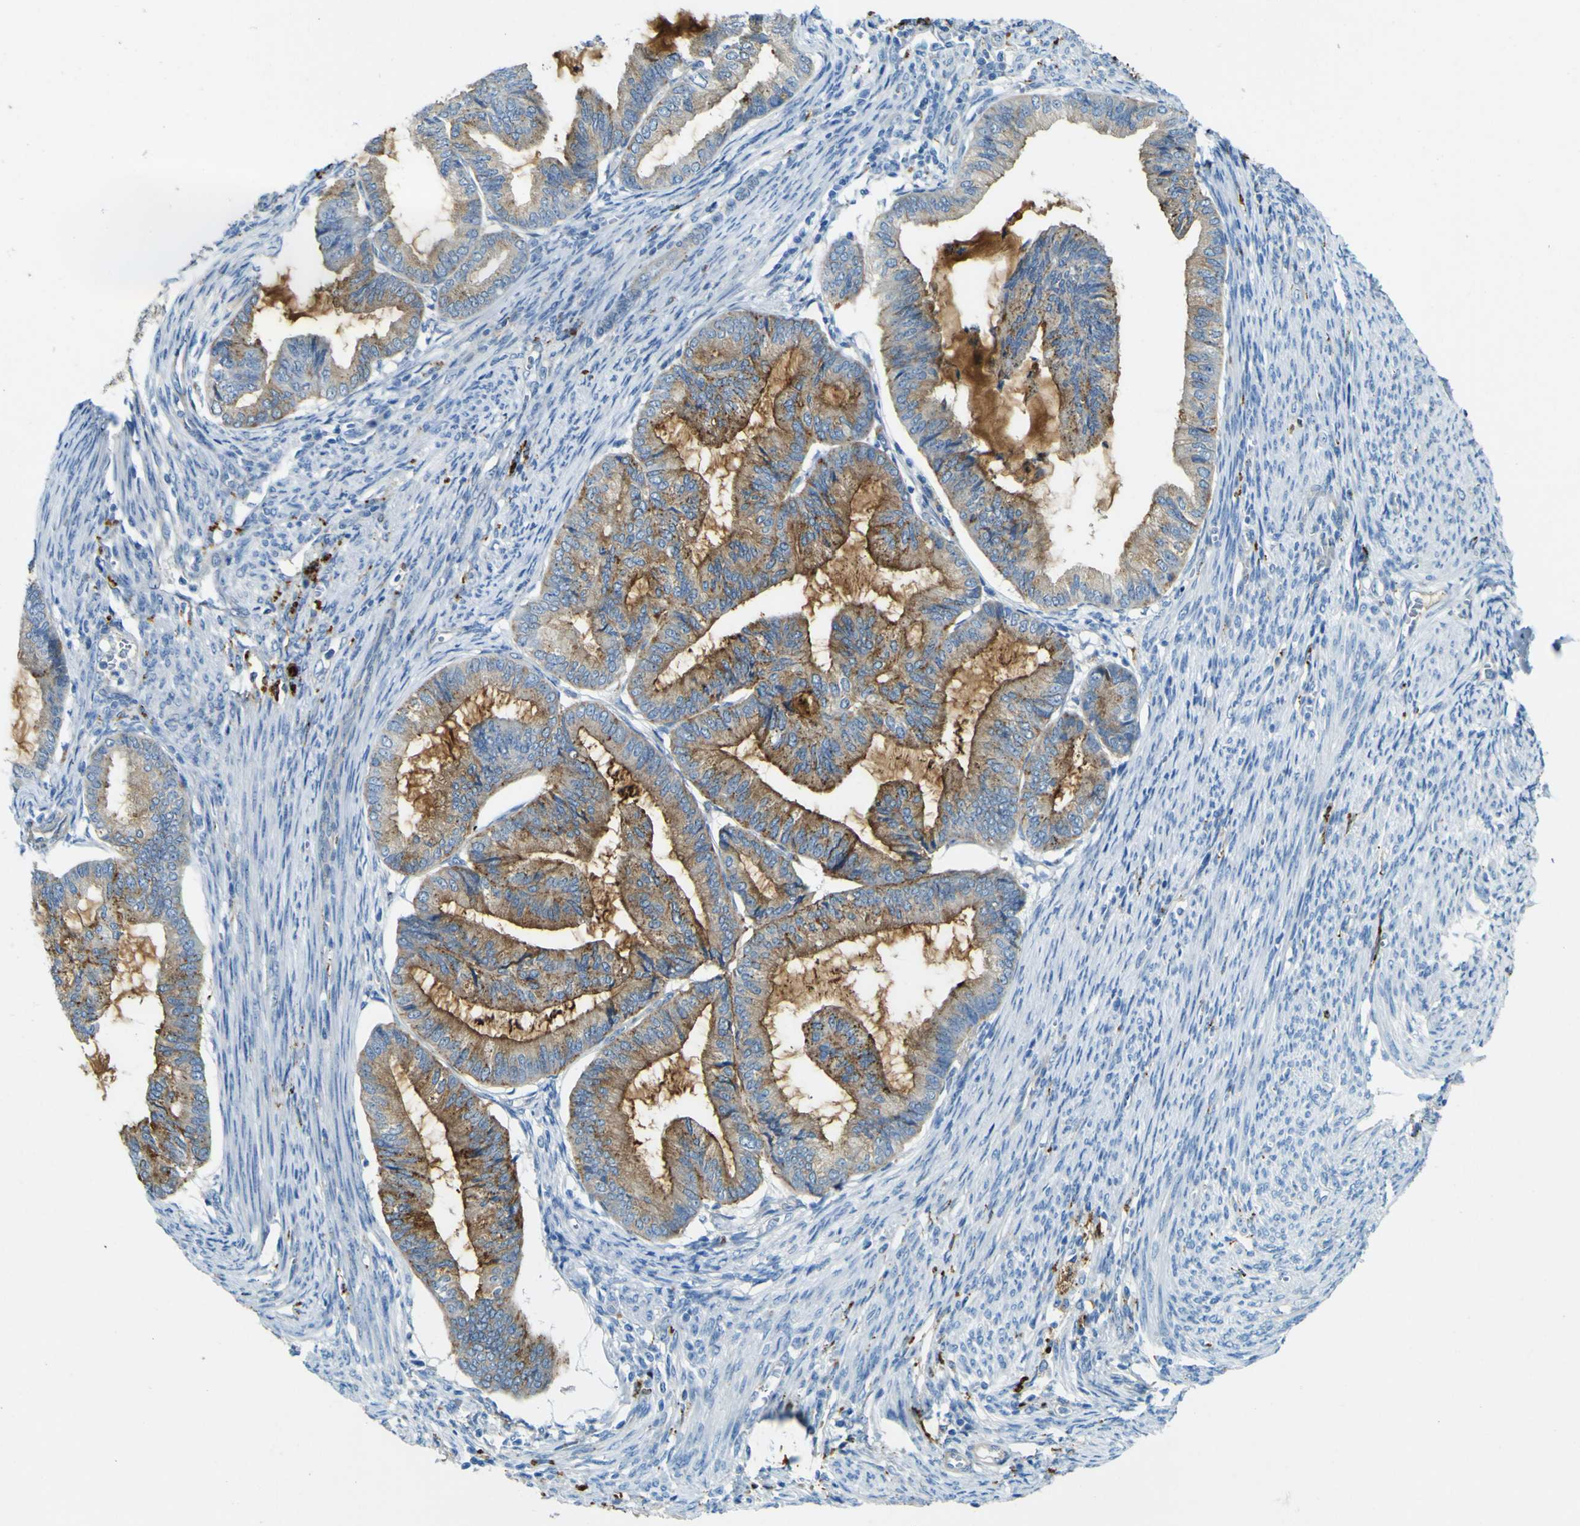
{"staining": {"intensity": "moderate", "quantity": ">75%", "location": "cytoplasmic/membranous"}, "tissue": "cervical cancer", "cell_type": "Tumor cells", "image_type": "cancer", "snomed": [{"axis": "morphology", "description": "Normal tissue, NOS"}, {"axis": "morphology", "description": "Adenocarcinoma, NOS"}, {"axis": "topography", "description": "Cervix"}, {"axis": "topography", "description": "Endometrium"}], "caption": "Moderate cytoplasmic/membranous positivity is appreciated in approximately >75% of tumor cells in cervical adenocarcinoma.", "gene": "PDE9A", "patient": {"sex": "female", "age": 86}}